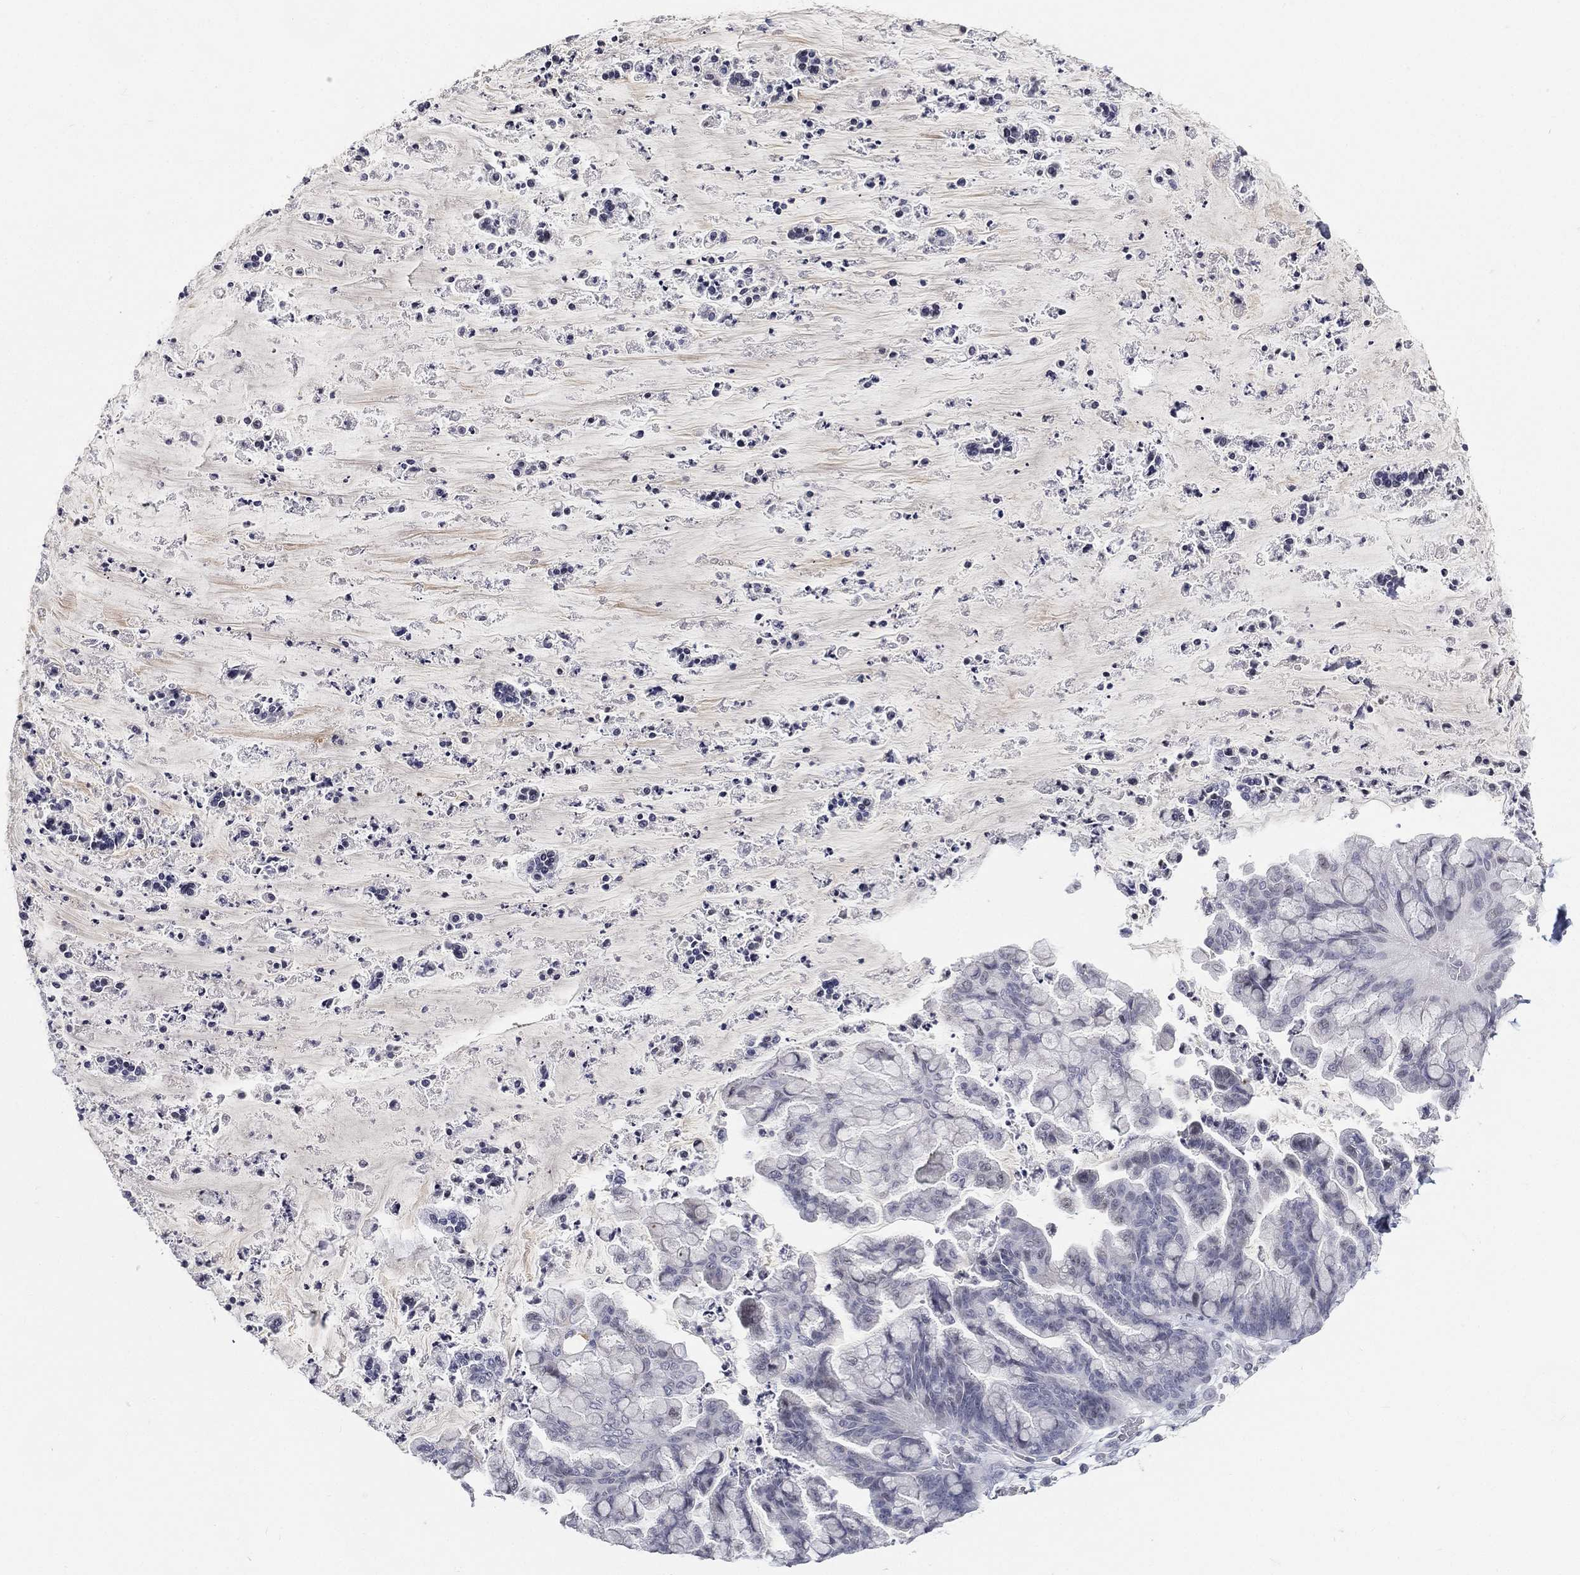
{"staining": {"intensity": "negative", "quantity": "none", "location": "none"}, "tissue": "ovarian cancer", "cell_type": "Tumor cells", "image_type": "cancer", "snomed": [{"axis": "morphology", "description": "Cystadenocarcinoma, mucinous, NOS"}, {"axis": "topography", "description": "Ovary"}], "caption": "An image of human ovarian cancer is negative for staining in tumor cells.", "gene": "ARG1", "patient": {"sex": "female", "age": 67}}